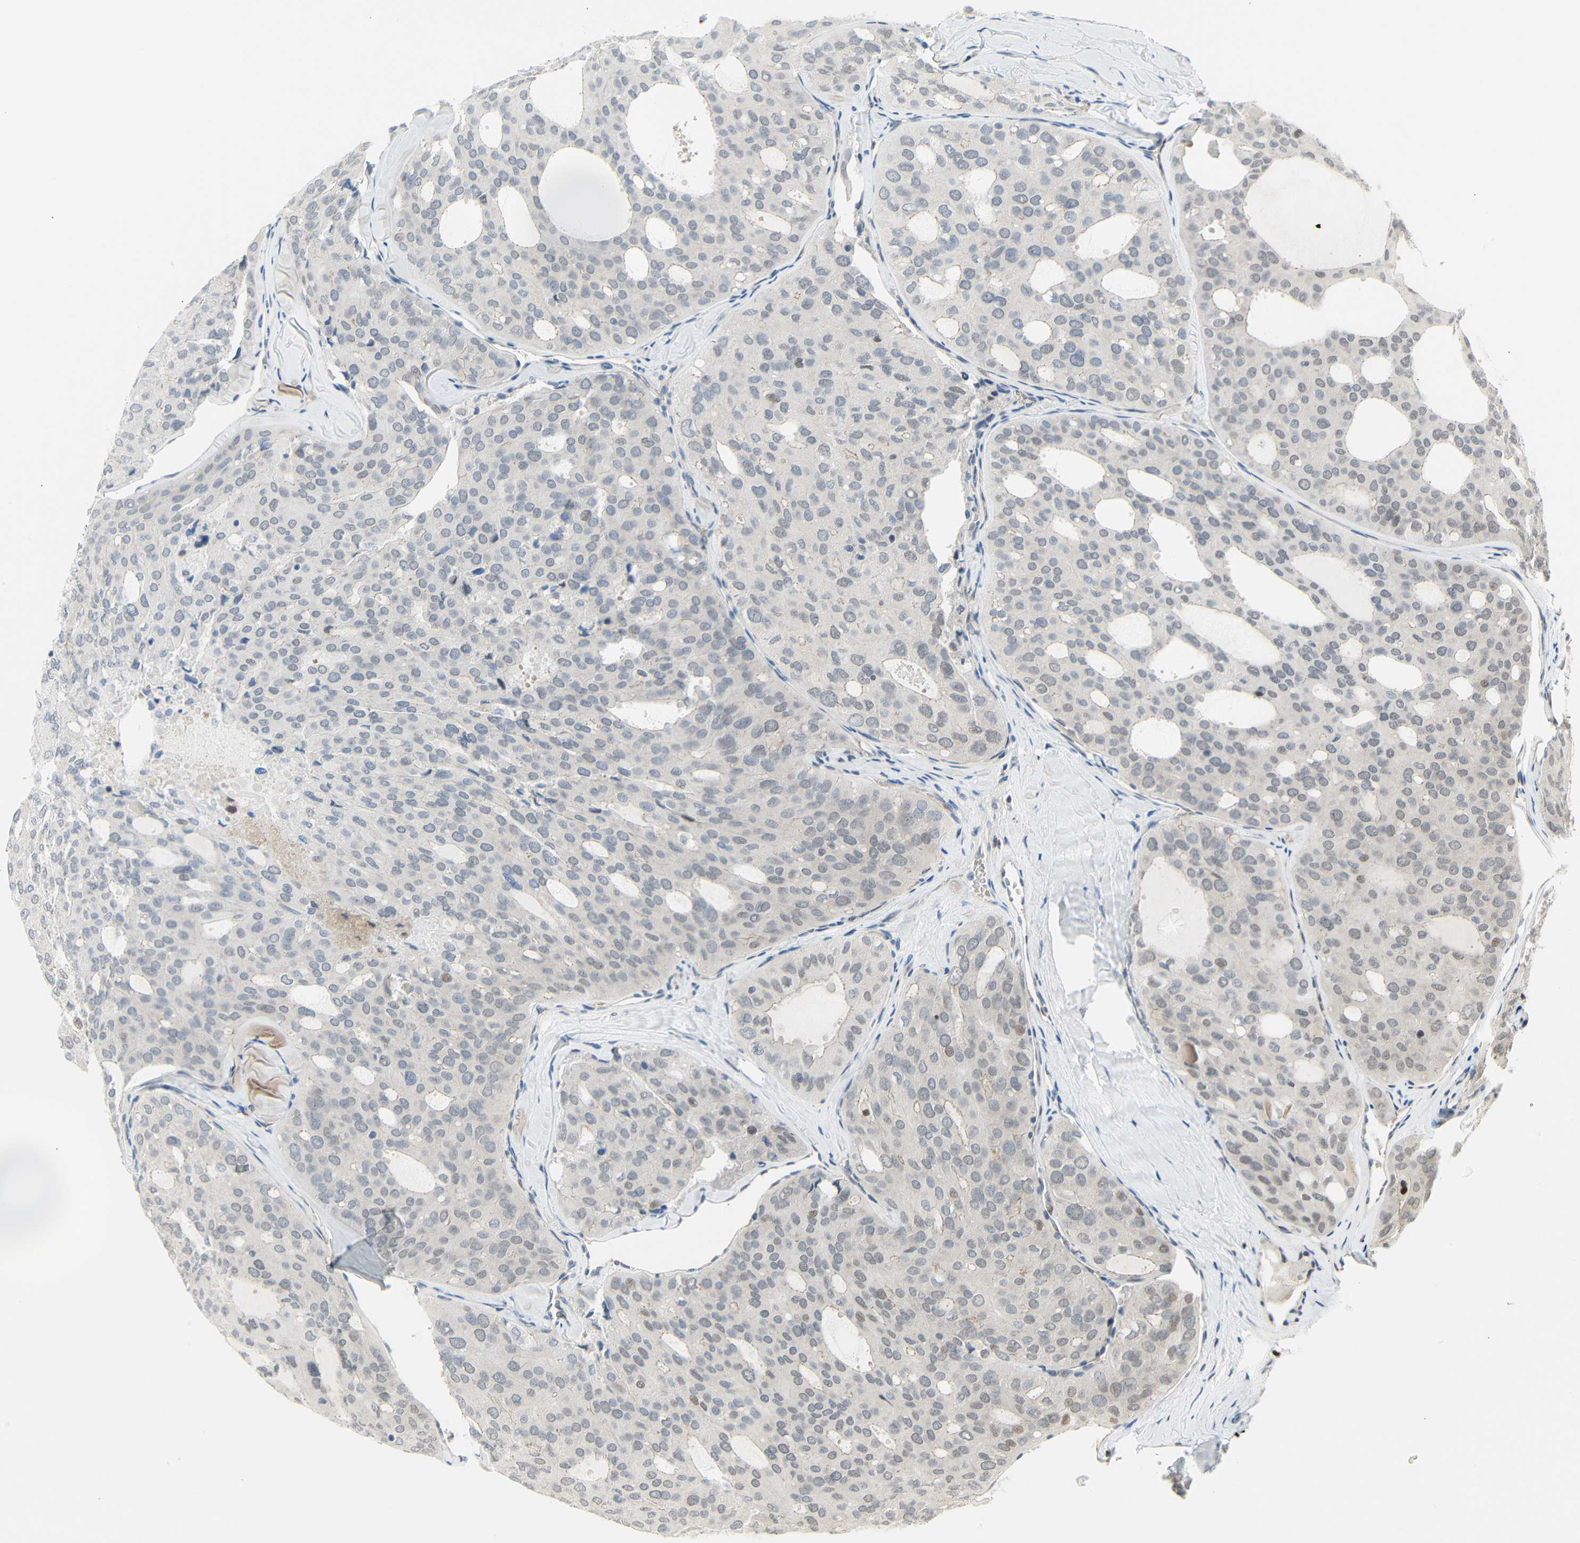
{"staining": {"intensity": "weak", "quantity": "<25%", "location": "nuclear"}, "tissue": "thyroid cancer", "cell_type": "Tumor cells", "image_type": "cancer", "snomed": [{"axis": "morphology", "description": "Follicular adenoma carcinoma, NOS"}, {"axis": "topography", "description": "Thyroid gland"}], "caption": "Image shows no protein staining in tumor cells of follicular adenoma carcinoma (thyroid) tissue. (Brightfield microscopy of DAB immunohistochemistry (IHC) at high magnification).", "gene": "IMPG2", "patient": {"sex": "male", "age": 75}}